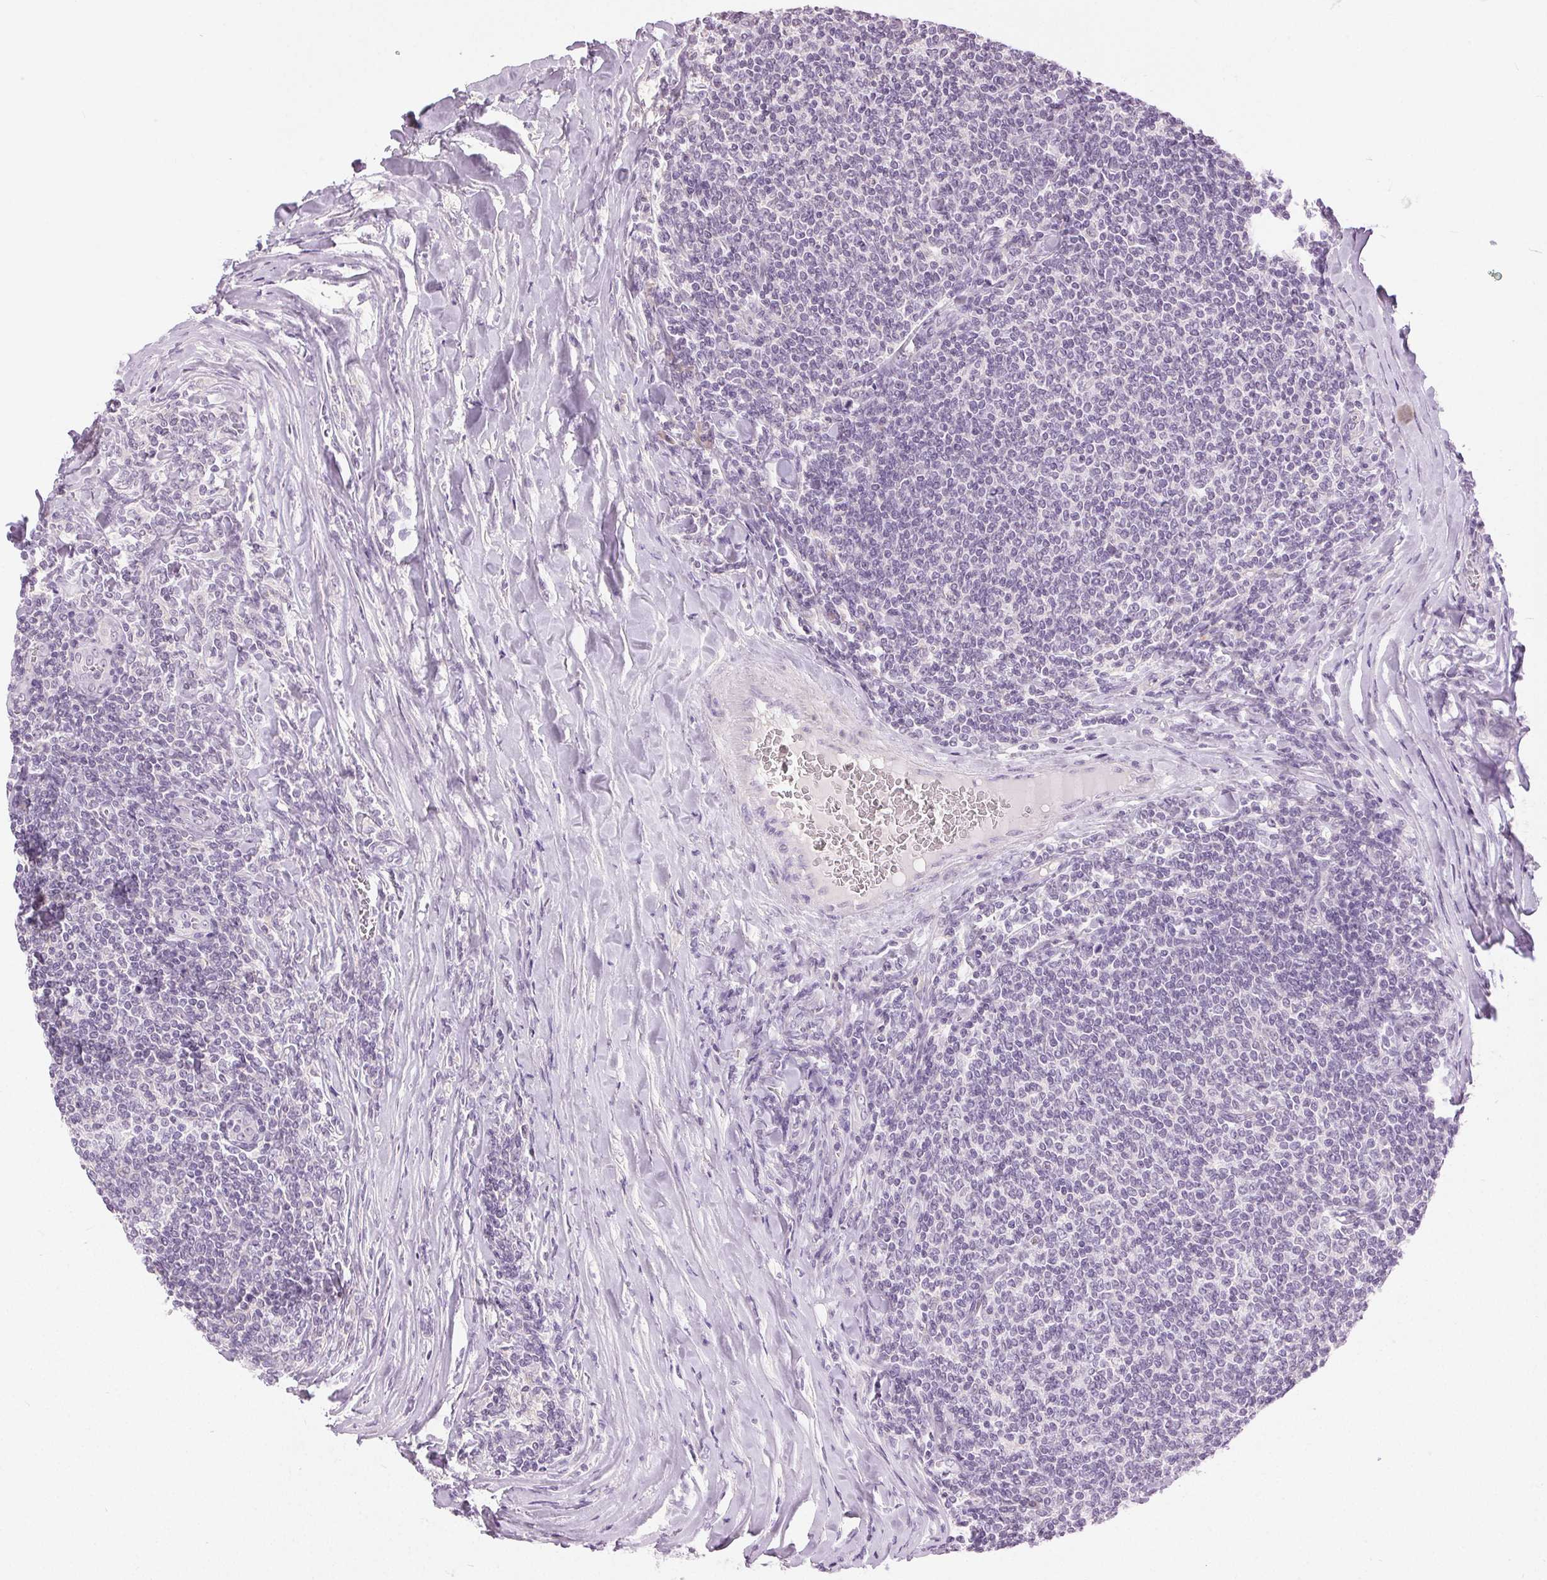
{"staining": {"intensity": "negative", "quantity": "none", "location": "none"}, "tissue": "lymphoma", "cell_type": "Tumor cells", "image_type": "cancer", "snomed": [{"axis": "morphology", "description": "Malignant lymphoma, non-Hodgkin's type, Low grade"}, {"axis": "topography", "description": "Lymph node"}], "caption": "Tumor cells are negative for protein expression in human low-grade malignant lymphoma, non-Hodgkin's type. Brightfield microscopy of IHC stained with DAB (brown) and hematoxylin (blue), captured at high magnification.", "gene": "DSG3", "patient": {"sex": "male", "age": 52}}